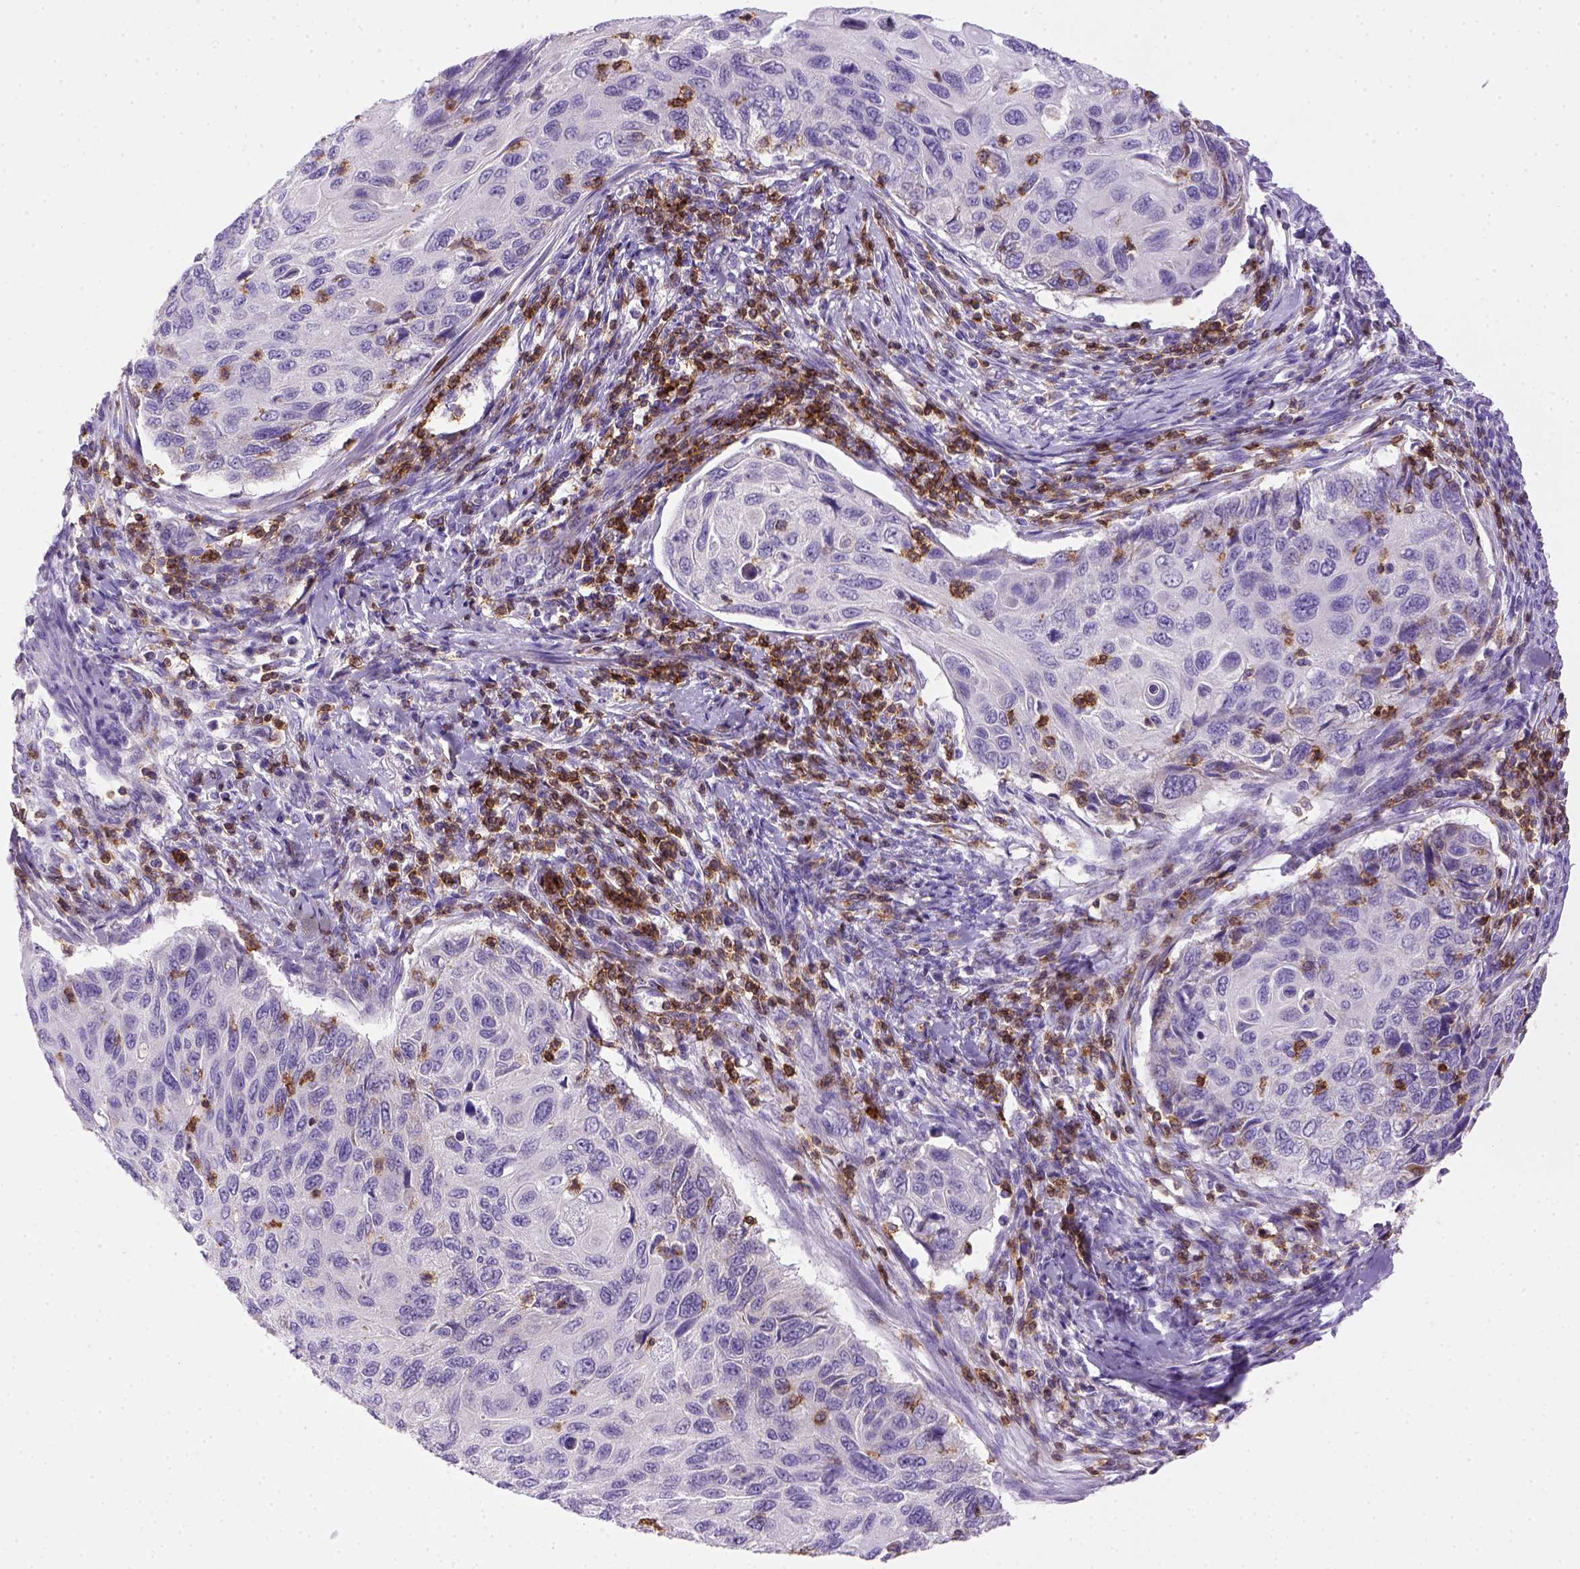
{"staining": {"intensity": "negative", "quantity": "none", "location": "none"}, "tissue": "cervical cancer", "cell_type": "Tumor cells", "image_type": "cancer", "snomed": [{"axis": "morphology", "description": "Squamous cell carcinoma, NOS"}, {"axis": "topography", "description": "Cervix"}], "caption": "Tumor cells are negative for brown protein staining in cervical cancer. (Stains: DAB IHC with hematoxylin counter stain, Microscopy: brightfield microscopy at high magnification).", "gene": "CD3E", "patient": {"sex": "female", "age": 70}}